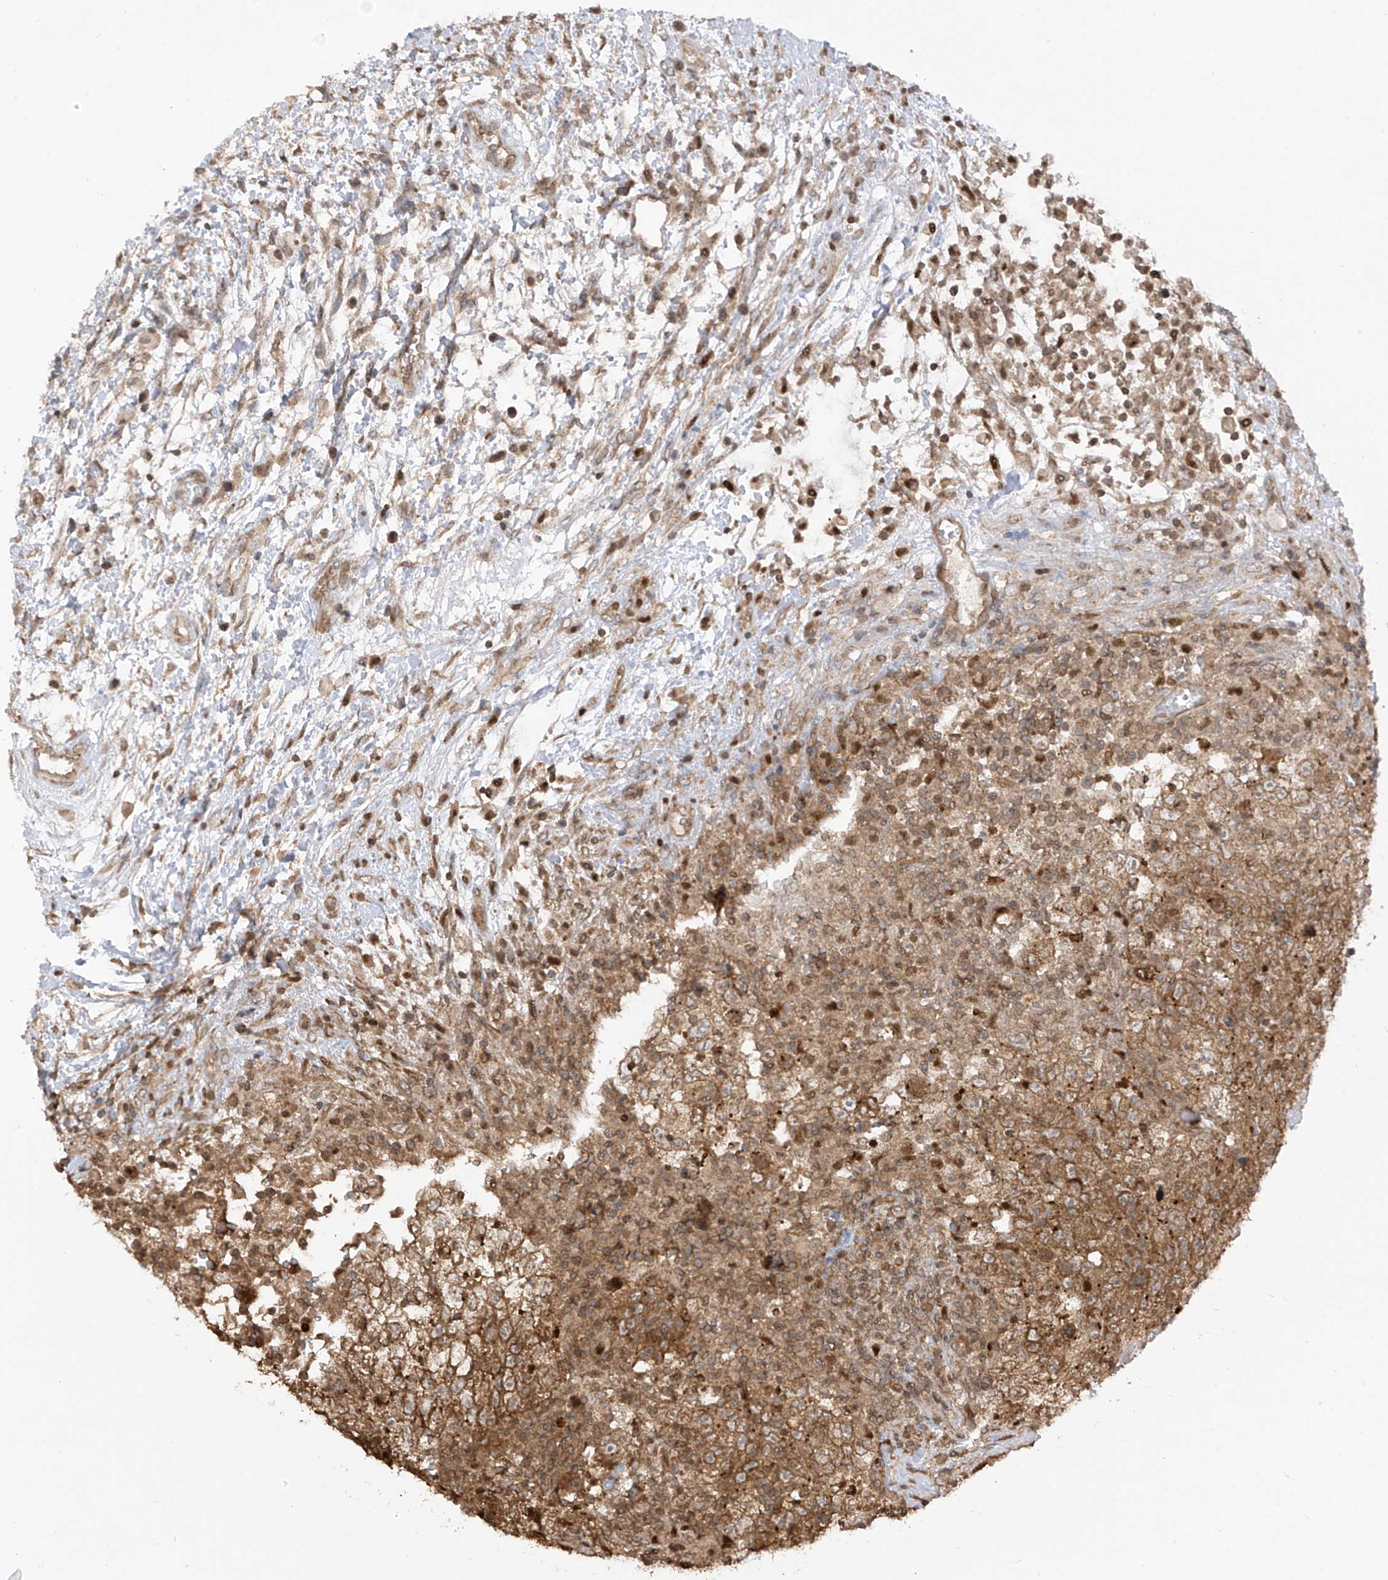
{"staining": {"intensity": "moderate", "quantity": ">75%", "location": "cytoplasmic/membranous"}, "tissue": "testis cancer", "cell_type": "Tumor cells", "image_type": "cancer", "snomed": [{"axis": "morphology", "description": "Carcinoma, Embryonal, NOS"}, {"axis": "topography", "description": "Testis"}], "caption": "Immunohistochemical staining of testis cancer (embryonal carcinoma) reveals moderate cytoplasmic/membranous protein staining in approximately >75% of tumor cells.", "gene": "KPNB1", "patient": {"sex": "male", "age": 37}}